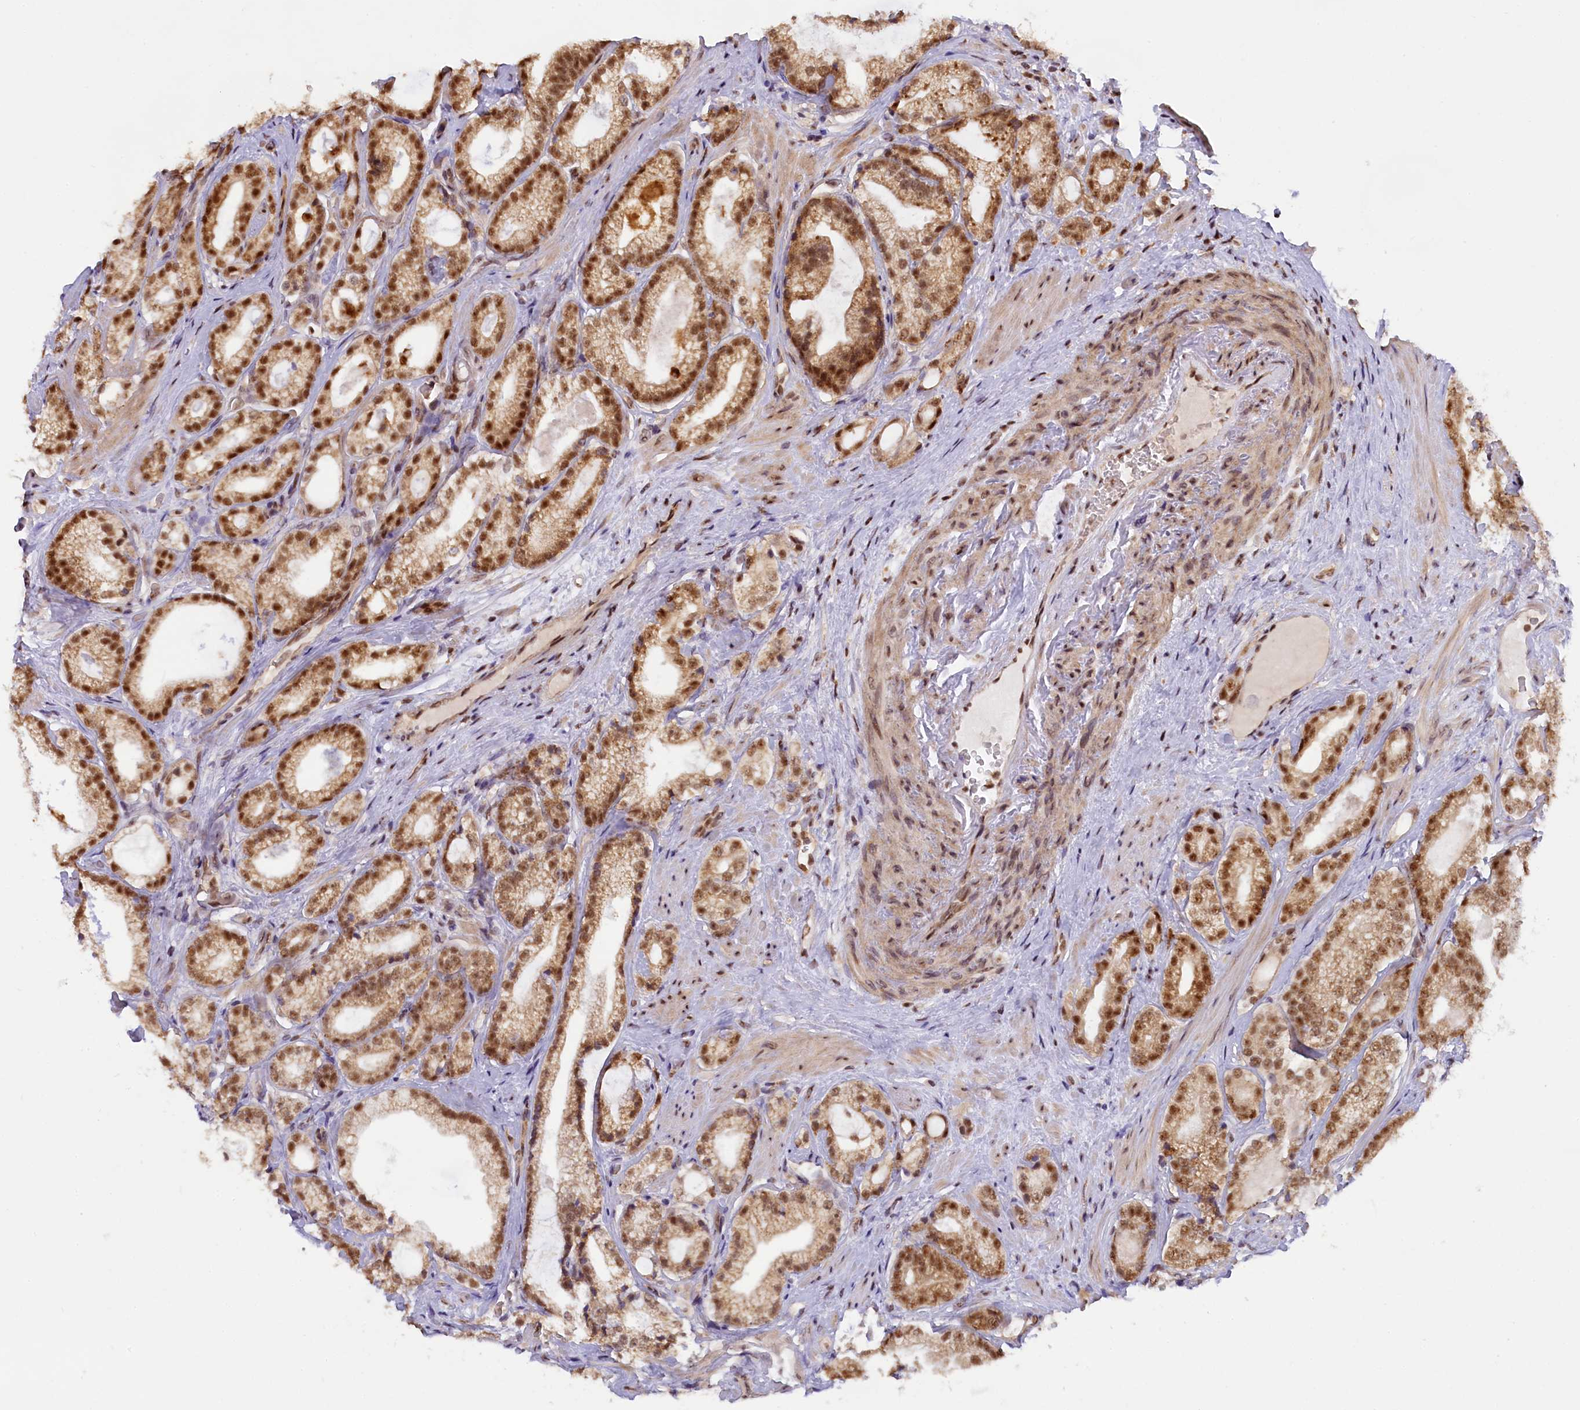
{"staining": {"intensity": "moderate", "quantity": ">75%", "location": "cytoplasmic/membranous,nuclear"}, "tissue": "prostate cancer", "cell_type": "Tumor cells", "image_type": "cancer", "snomed": [{"axis": "morphology", "description": "Adenocarcinoma, High grade"}, {"axis": "topography", "description": "Prostate"}], "caption": "Prostate adenocarcinoma (high-grade) tissue reveals moderate cytoplasmic/membranous and nuclear expression in approximately >75% of tumor cells", "gene": "CARD8", "patient": {"sex": "male", "age": 60}}